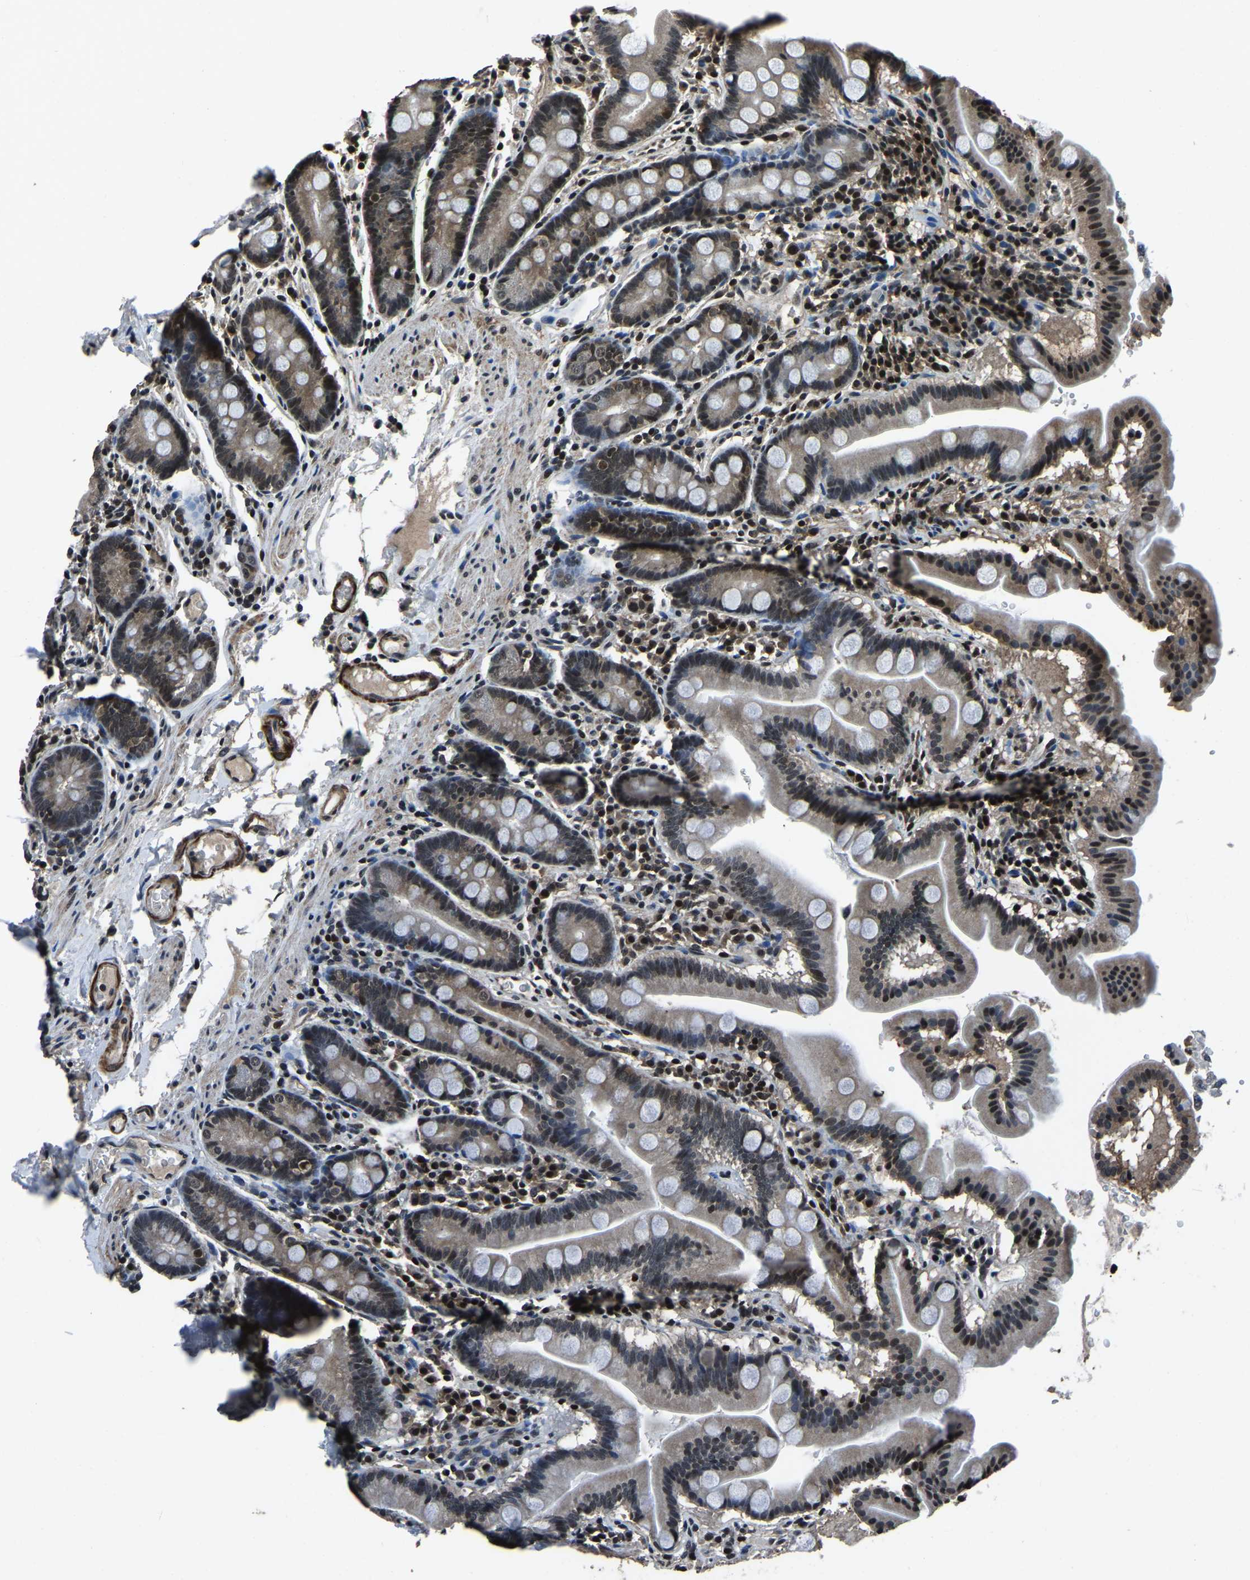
{"staining": {"intensity": "moderate", "quantity": "25%-75%", "location": "nuclear"}, "tissue": "duodenum", "cell_type": "Glandular cells", "image_type": "normal", "snomed": [{"axis": "morphology", "description": "Normal tissue, NOS"}, {"axis": "topography", "description": "Duodenum"}], "caption": "High-magnification brightfield microscopy of unremarkable duodenum stained with DAB (brown) and counterstained with hematoxylin (blue). glandular cells exhibit moderate nuclear positivity is appreciated in about25%-75% of cells.", "gene": "ANKIB1", "patient": {"sex": "male", "age": 50}}